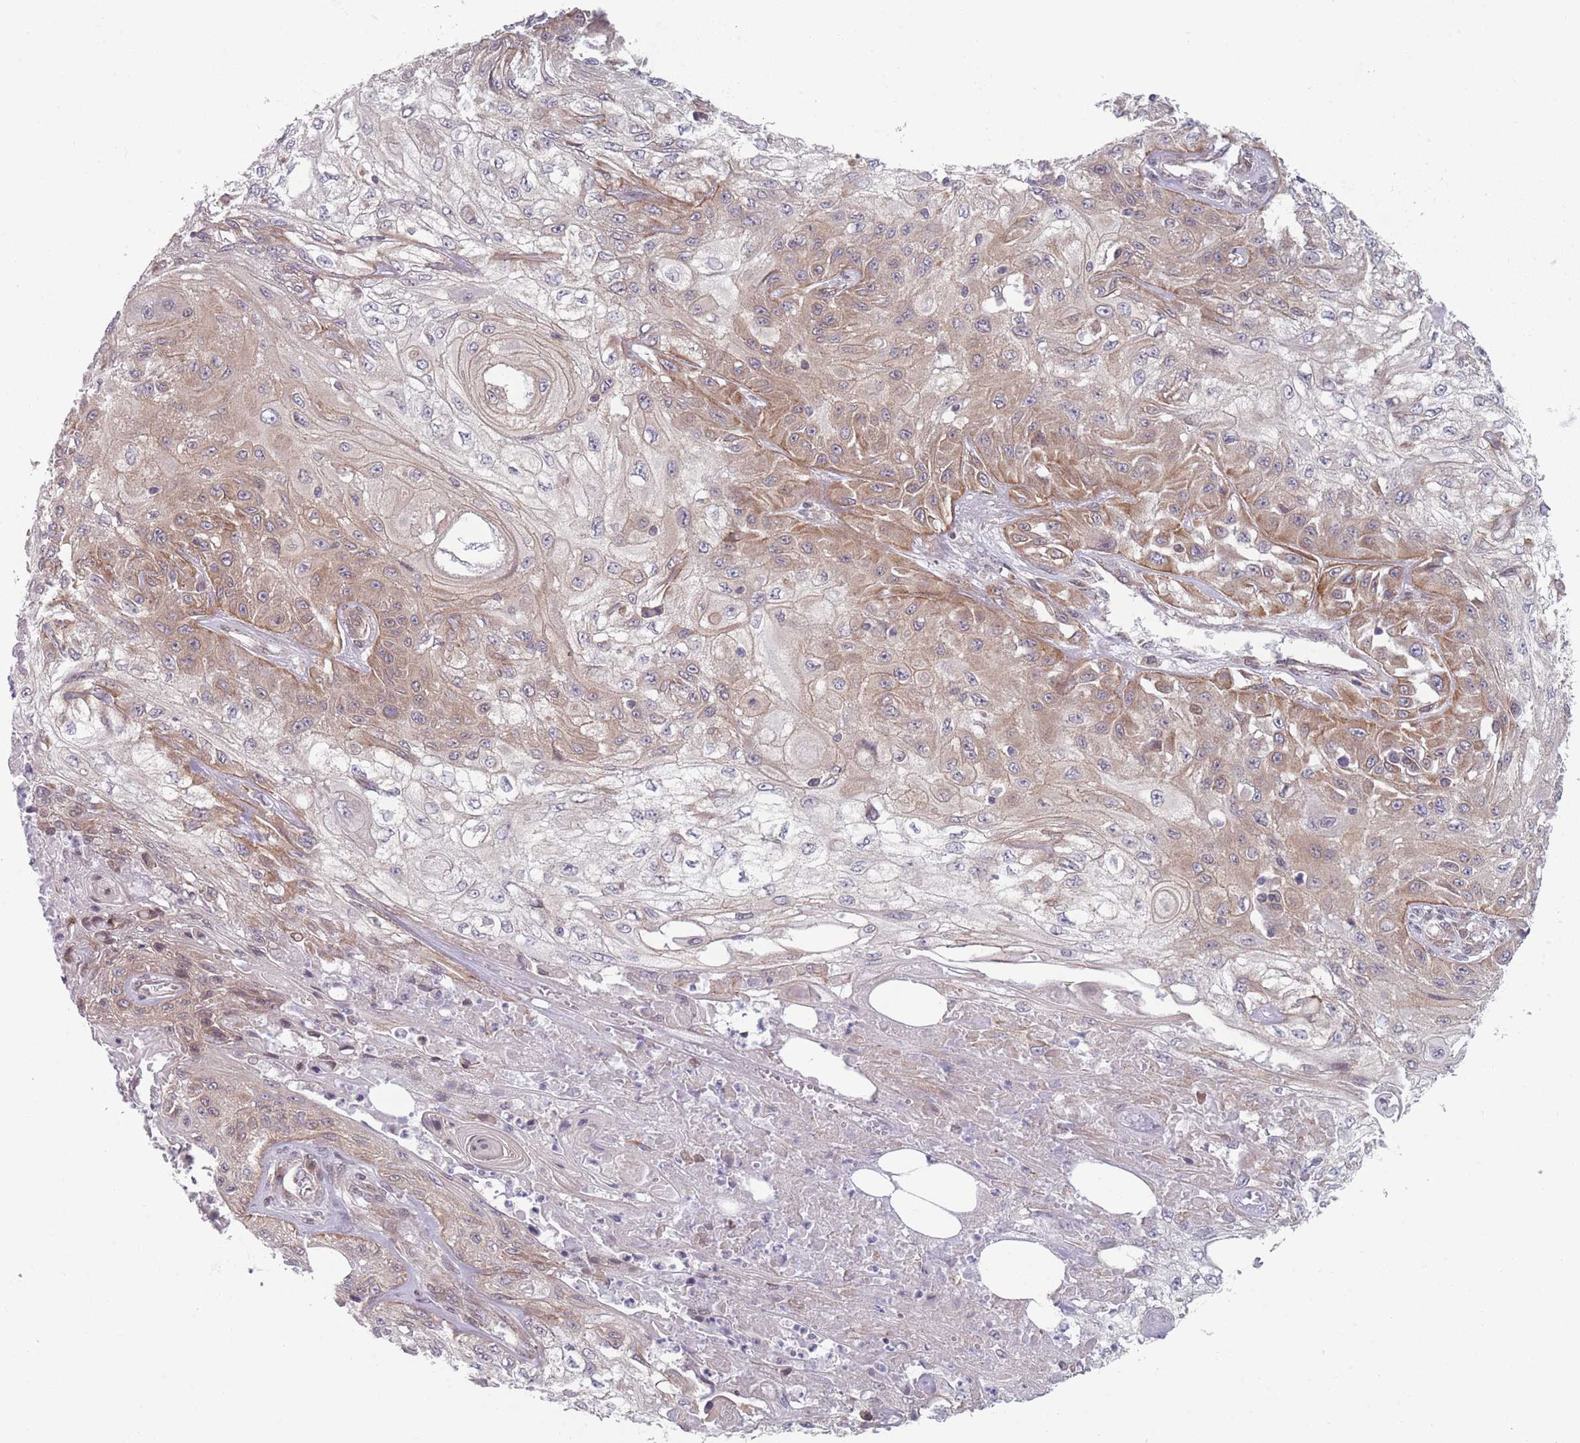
{"staining": {"intensity": "moderate", "quantity": "25%-75%", "location": "cytoplasmic/membranous"}, "tissue": "skin cancer", "cell_type": "Tumor cells", "image_type": "cancer", "snomed": [{"axis": "morphology", "description": "Squamous cell carcinoma, NOS"}, {"axis": "morphology", "description": "Squamous cell carcinoma, metastatic, NOS"}, {"axis": "topography", "description": "Skin"}, {"axis": "topography", "description": "Lymph node"}], "caption": "Immunohistochemistry (IHC) (DAB (3,3'-diaminobenzidine)) staining of human skin squamous cell carcinoma shows moderate cytoplasmic/membranous protein positivity in about 25%-75% of tumor cells. The staining is performed using DAB (3,3'-diaminobenzidine) brown chromogen to label protein expression. The nuclei are counter-stained blue using hematoxylin.", "gene": "VRK2", "patient": {"sex": "male", "age": 75}}